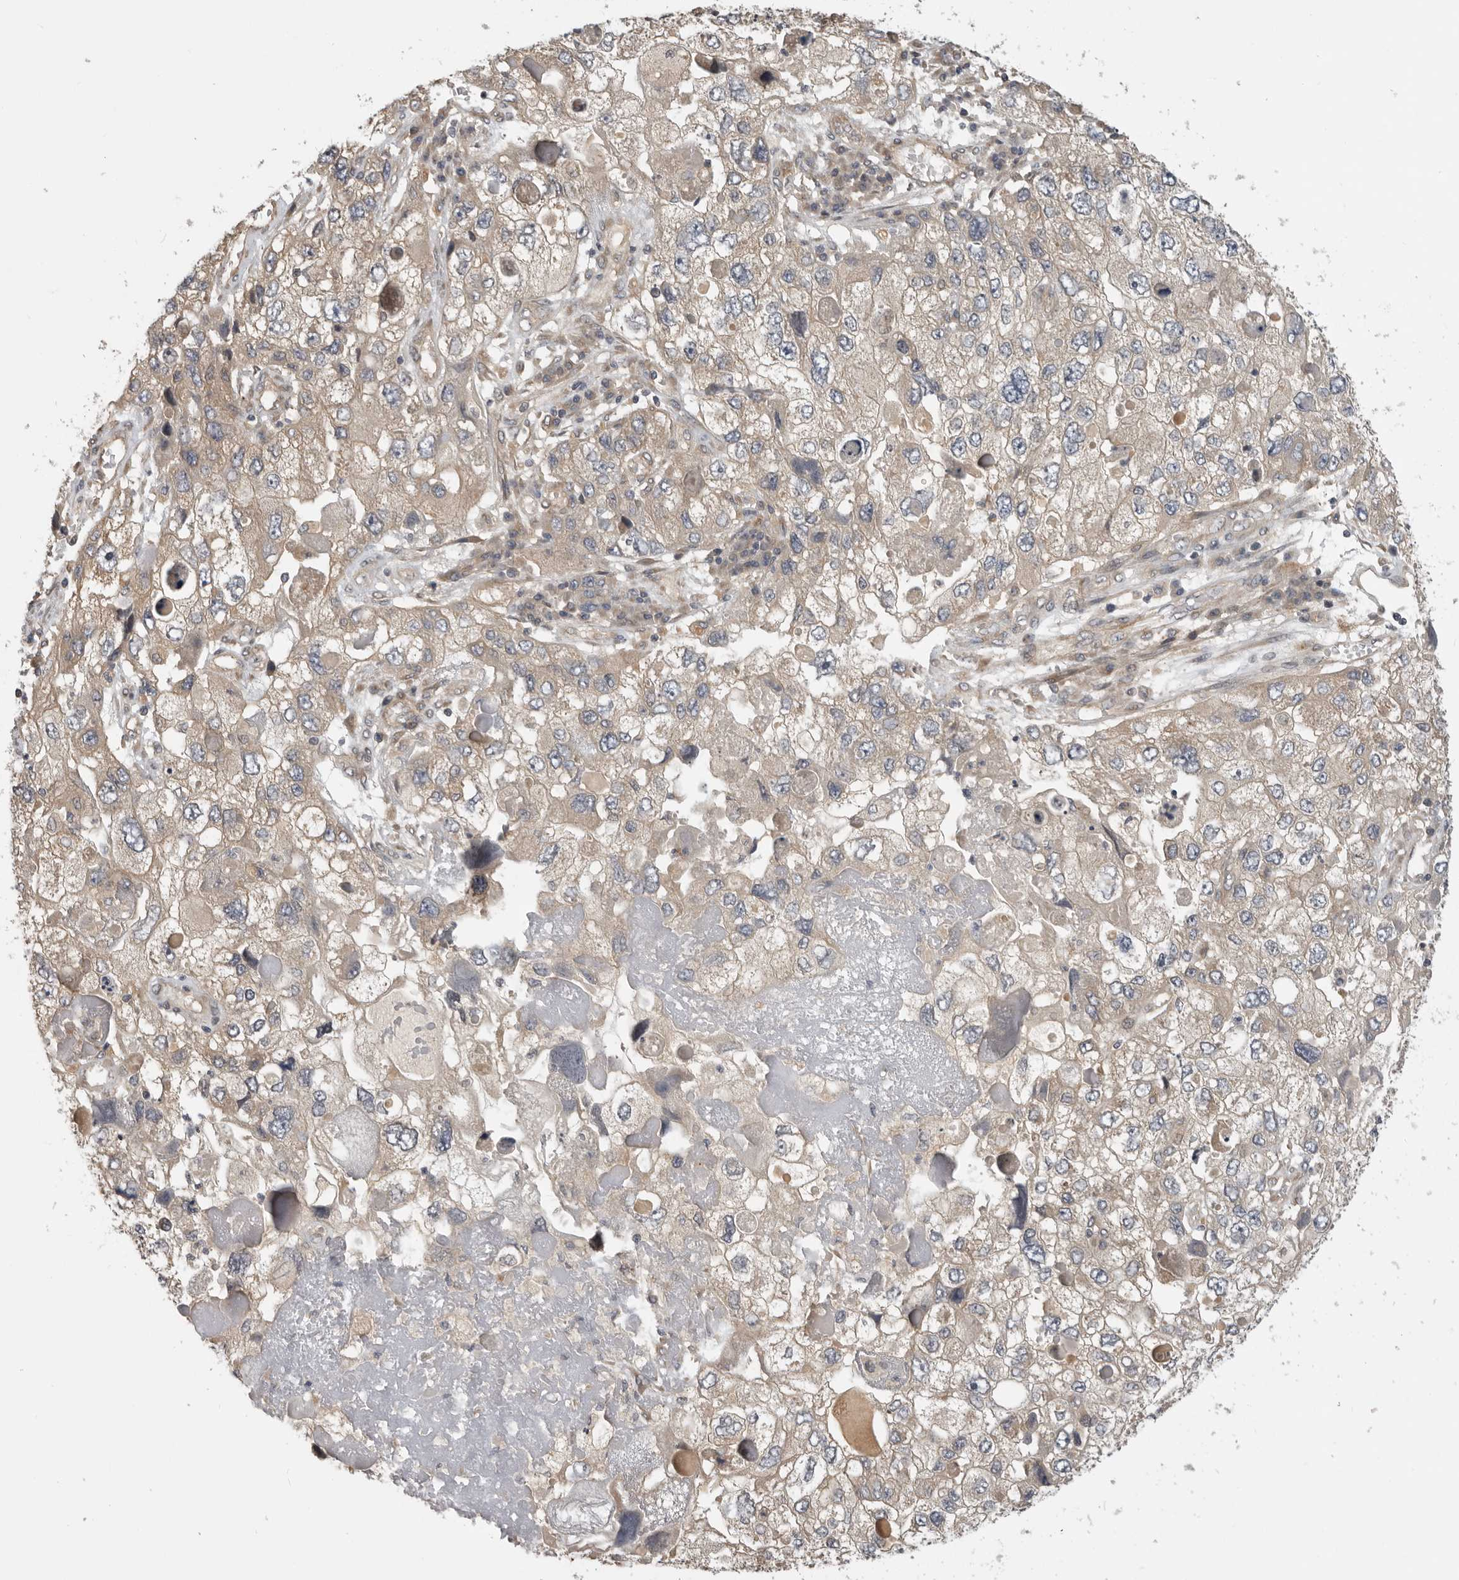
{"staining": {"intensity": "weak", "quantity": "<25%", "location": "cytoplasmic/membranous"}, "tissue": "endometrial cancer", "cell_type": "Tumor cells", "image_type": "cancer", "snomed": [{"axis": "morphology", "description": "Adenocarcinoma, NOS"}, {"axis": "topography", "description": "Endometrium"}], "caption": "Endometrial cancer (adenocarcinoma) was stained to show a protein in brown. There is no significant staining in tumor cells.", "gene": "CUEDC1", "patient": {"sex": "female", "age": 49}}